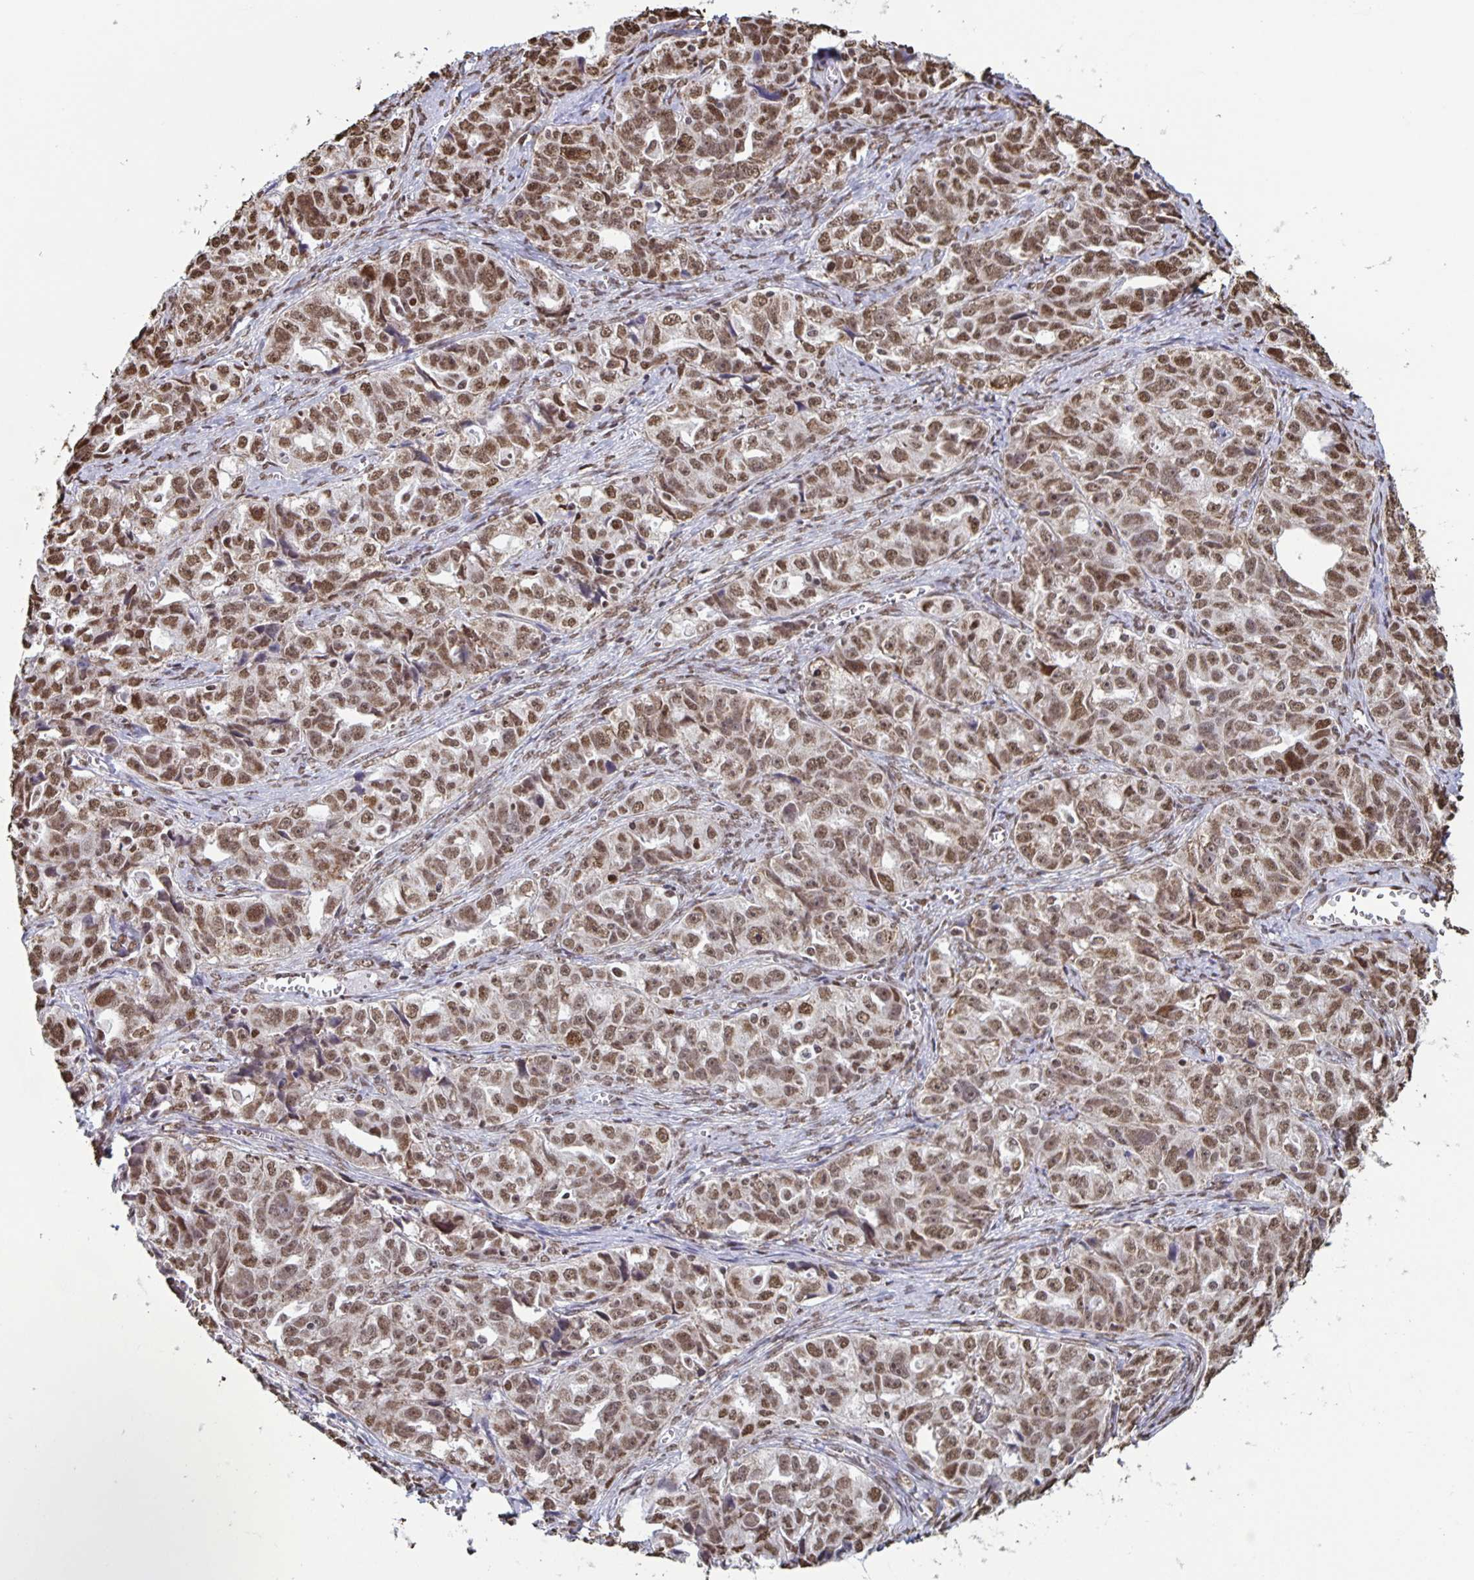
{"staining": {"intensity": "moderate", "quantity": ">75%", "location": "nuclear"}, "tissue": "ovarian cancer", "cell_type": "Tumor cells", "image_type": "cancer", "snomed": [{"axis": "morphology", "description": "Cystadenocarcinoma, serous, NOS"}, {"axis": "topography", "description": "Ovary"}], "caption": "Ovarian cancer was stained to show a protein in brown. There is medium levels of moderate nuclear expression in about >75% of tumor cells. (Stains: DAB in brown, nuclei in blue, Microscopy: brightfield microscopy at high magnification).", "gene": "DUT", "patient": {"sex": "female", "age": 51}}